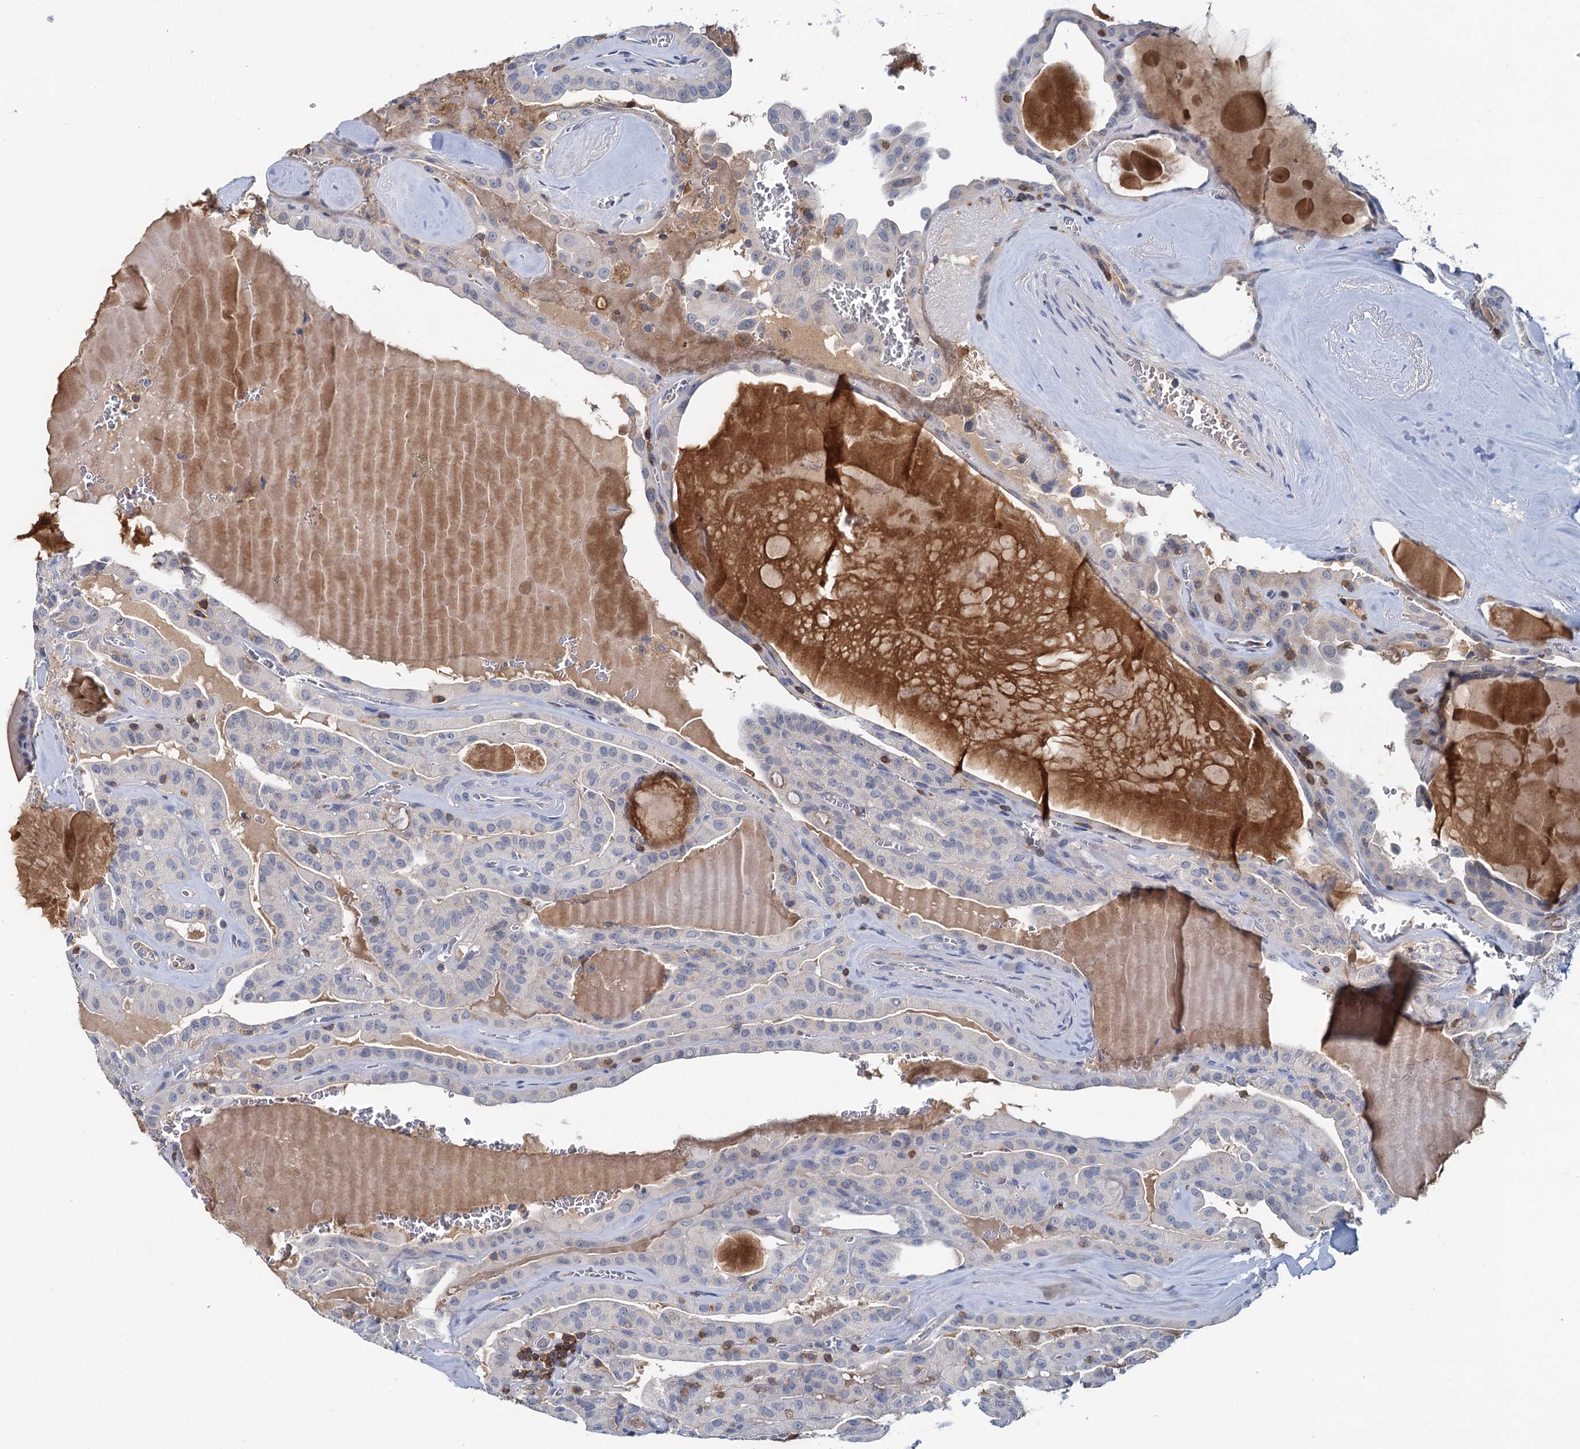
{"staining": {"intensity": "negative", "quantity": "none", "location": "none"}, "tissue": "thyroid cancer", "cell_type": "Tumor cells", "image_type": "cancer", "snomed": [{"axis": "morphology", "description": "Papillary adenocarcinoma, NOS"}, {"axis": "topography", "description": "Thyroid gland"}], "caption": "IHC image of papillary adenocarcinoma (thyroid) stained for a protein (brown), which reveals no staining in tumor cells.", "gene": "FGFR2", "patient": {"sex": "male", "age": 52}}